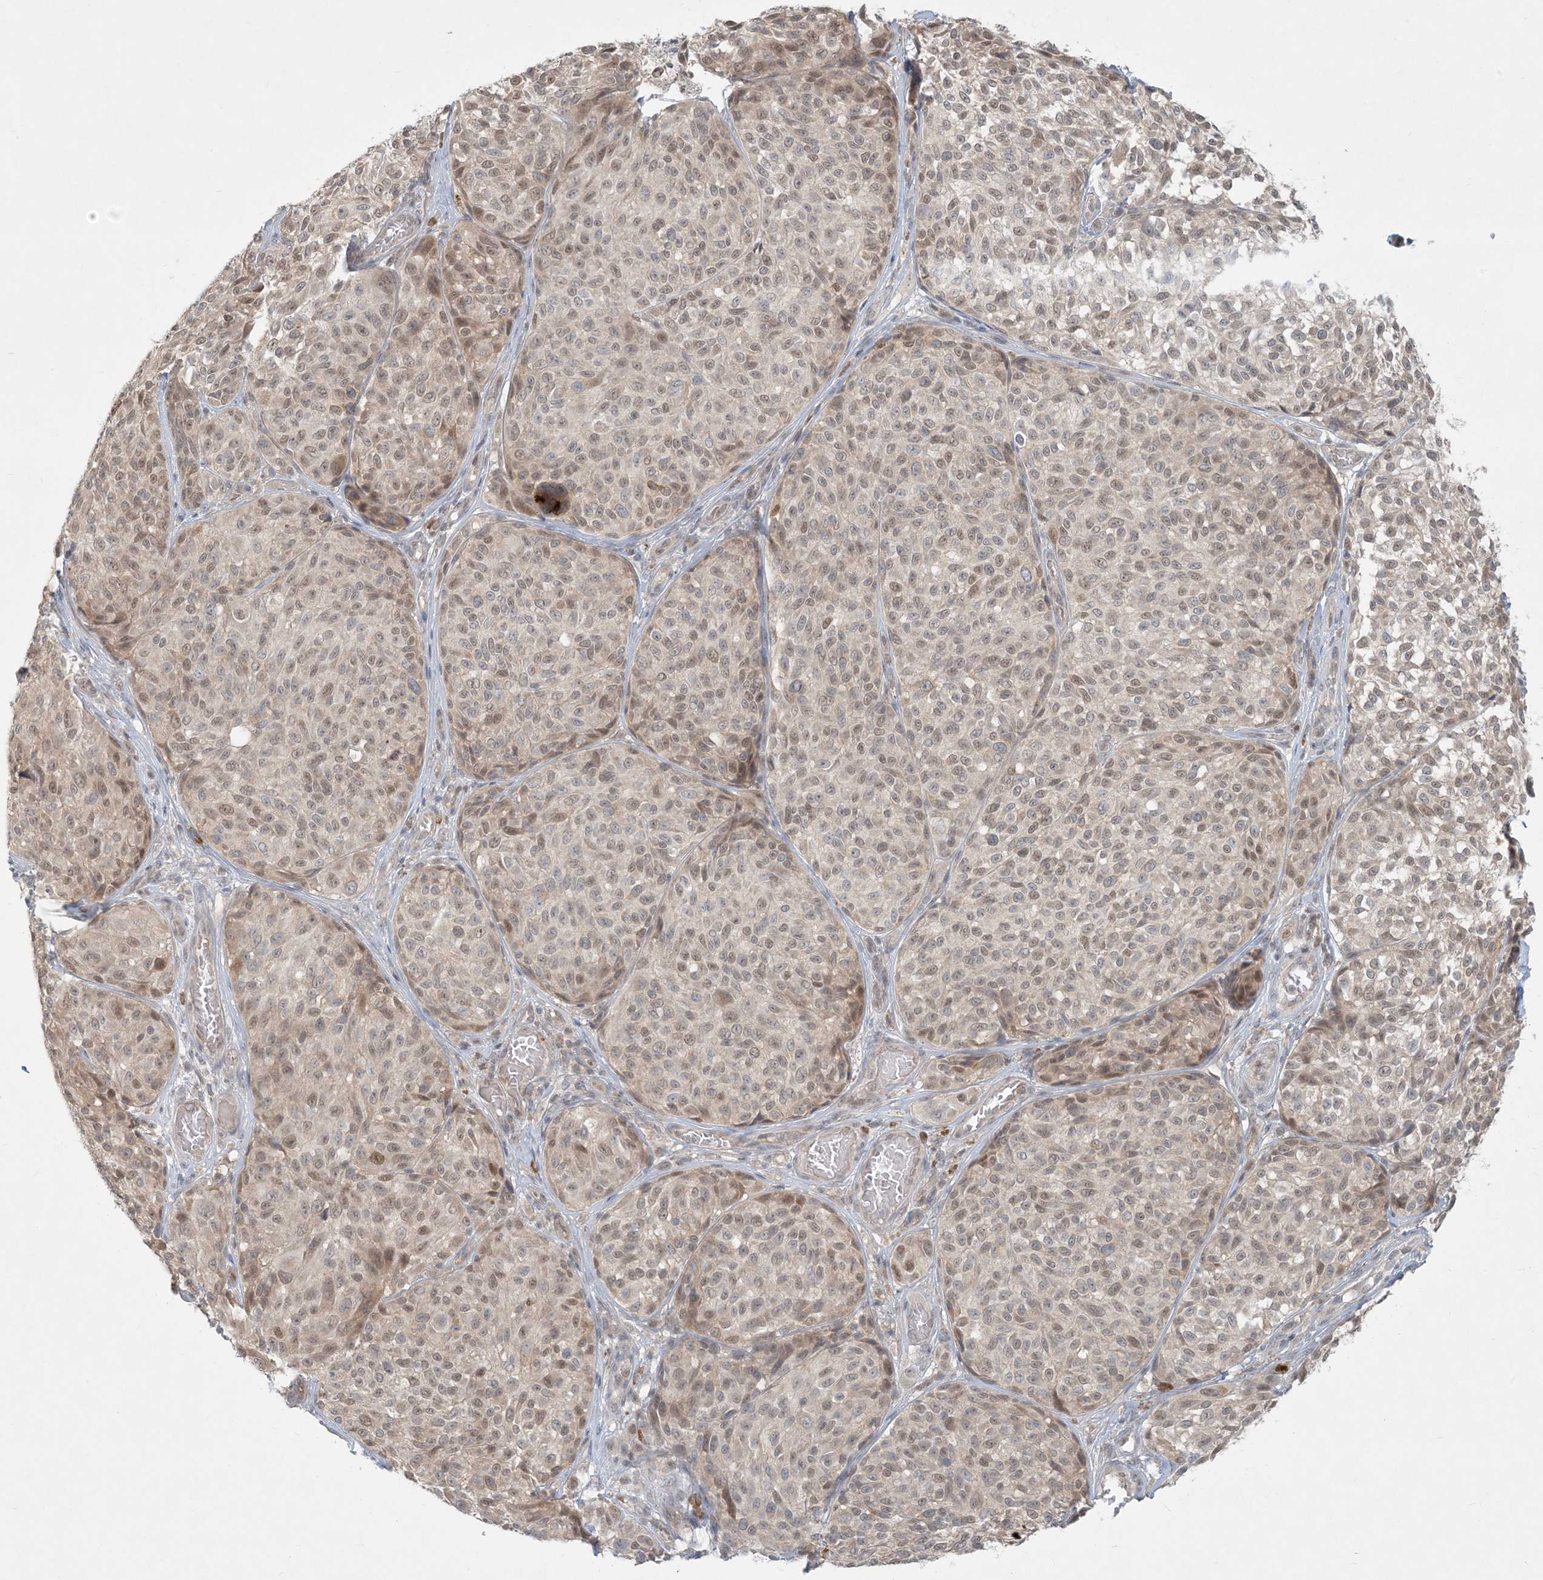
{"staining": {"intensity": "moderate", "quantity": ">75%", "location": "nuclear"}, "tissue": "melanoma", "cell_type": "Tumor cells", "image_type": "cancer", "snomed": [{"axis": "morphology", "description": "Malignant melanoma, NOS"}, {"axis": "topography", "description": "Skin"}], "caption": "Approximately >75% of tumor cells in human melanoma reveal moderate nuclear protein positivity as visualized by brown immunohistochemical staining.", "gene": "OBI1", "patient": {"sex": "male", "age": 83}}